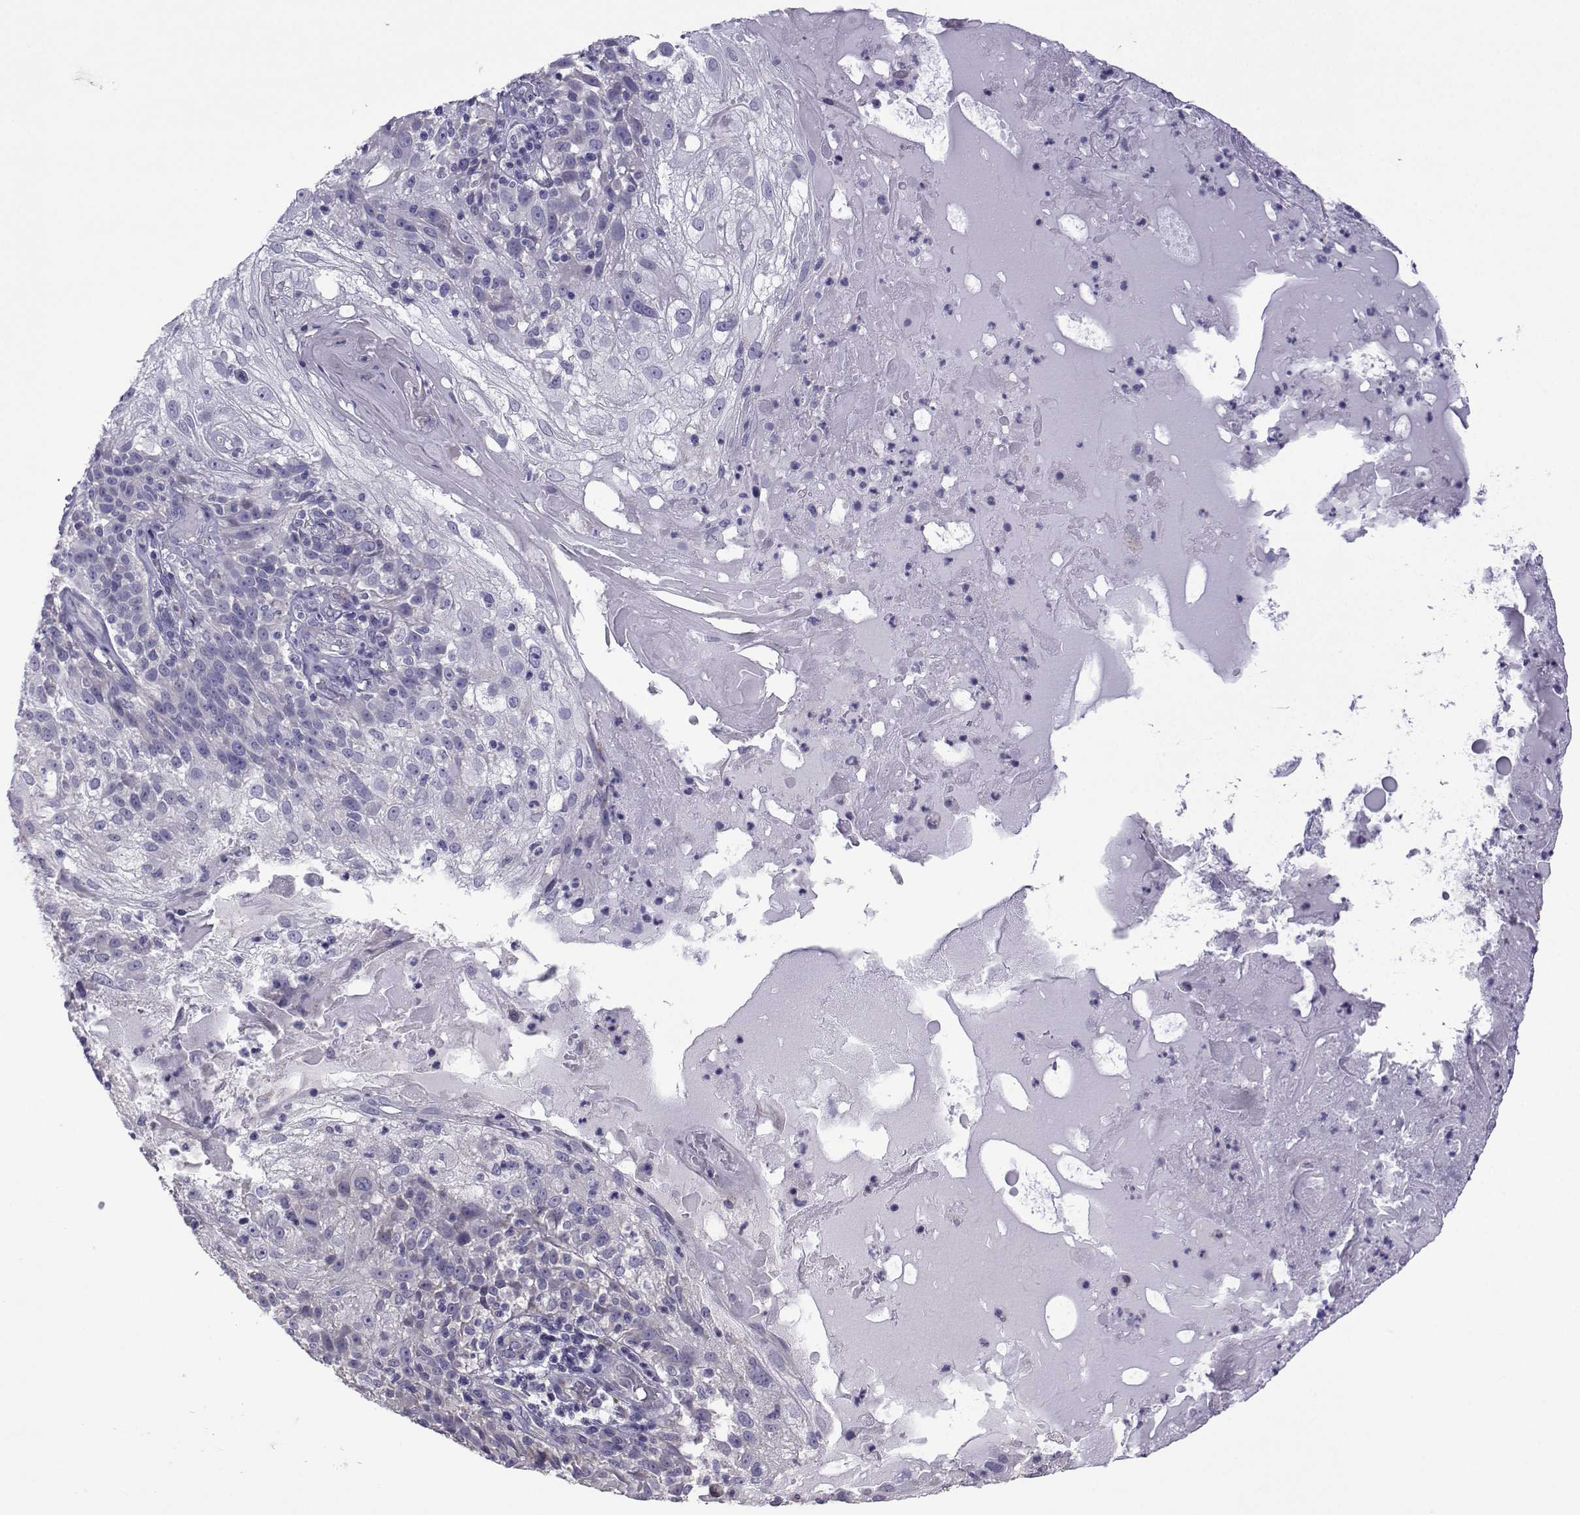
{"staining": {"intensity": "negative", "quantity": "none", "location": "none"}, "tissue": "skin cancer", "cell_type": "Tumor cells", "image_type": "cancer", "snomed": [{"axis": "morphology", "description": "Normal tissue, NOS"}, {"axis": "morphology", "description": "Squamous cell carcinoma, NOS"}, {"axis": "topography", "description": "Skin"}], "caption": "A histopathology image of human skin cancer (squamous cell carcinoma) is negative for staining in tumor cells.", "gene": "CFAP70", "patient": {"sex": "female", "age": 83}}